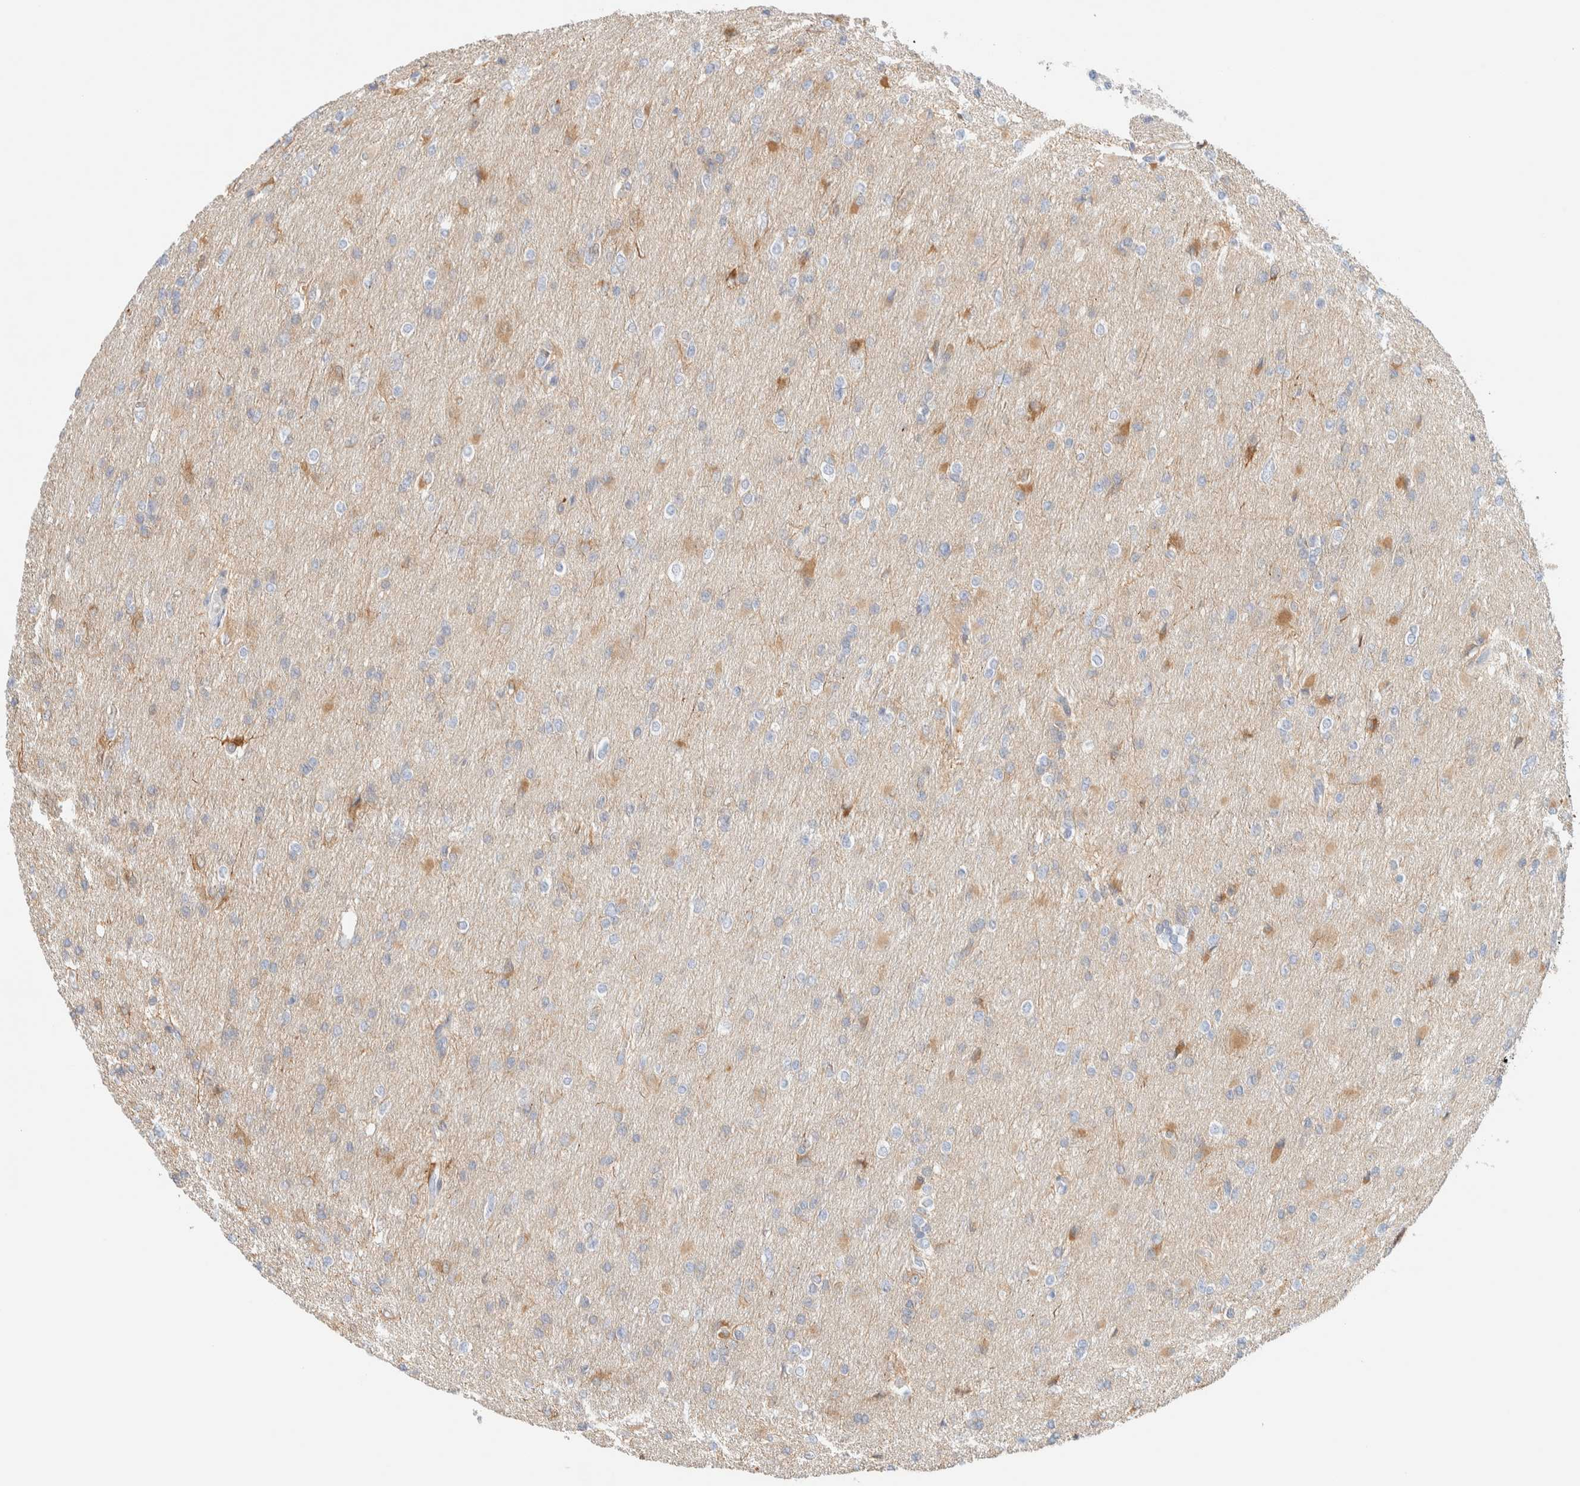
{"staining": {"intensity": "negative", "quantity": "none", "location": "none"}, "tissue": "glioma", "cell_type": "Tumor cells", "image_type": "cancer", "snomed": [{"axis": "morphology", "description": "Glioma, malignant, High grade"}, {"axis": "topography", "description": "Cerebral cortex"}], "caption": "Glioma stained for a protein using immunohistochemistry reveals no positivity tumor cells.", "gene": "AFMID", "patient": {"sex": "female", "age": 36}}